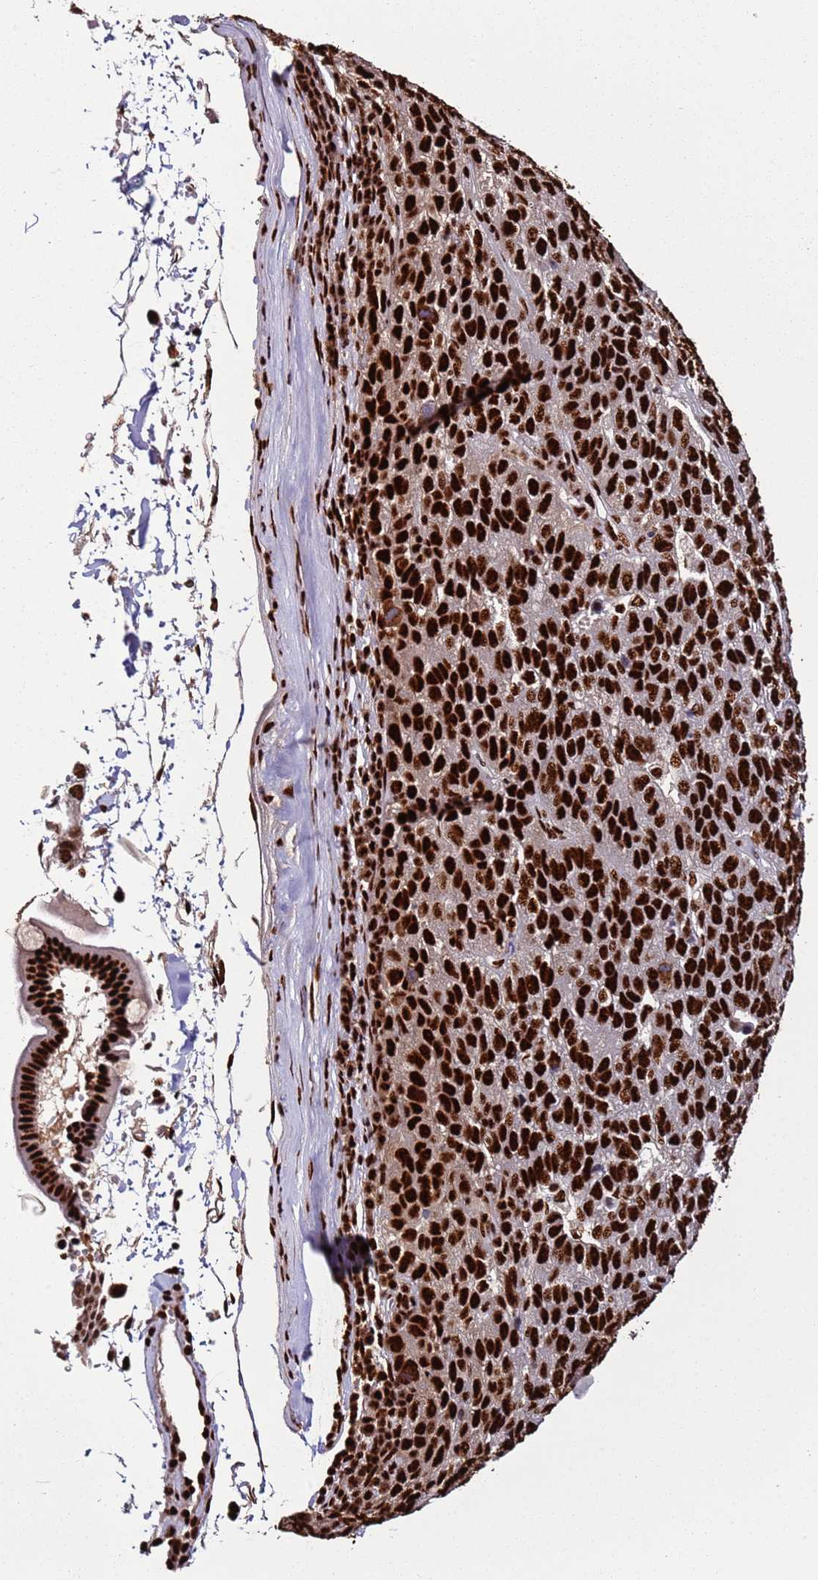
{"staining": {"intensity": "strong", "quantity": ">75%", "location": "nuclear"}, "tissue": "pancreatic cancer", "cell_type": "Tumor cells", "image_type": "cancer", "snomed": [{"axis": "morphology", "description": "Adenocarcinoma, NOS"}, {"axis": "topography", "description": "Pancreas"}], "caption": "IHC image of human adenocarcinoma (pancreatic) stained for a protein (brown), which displays high levels of strong nuclear positivity in approximately >75% of tumor cells.", "gene": "C6orf226", "patient": {"sex": "female", "age": 61}}